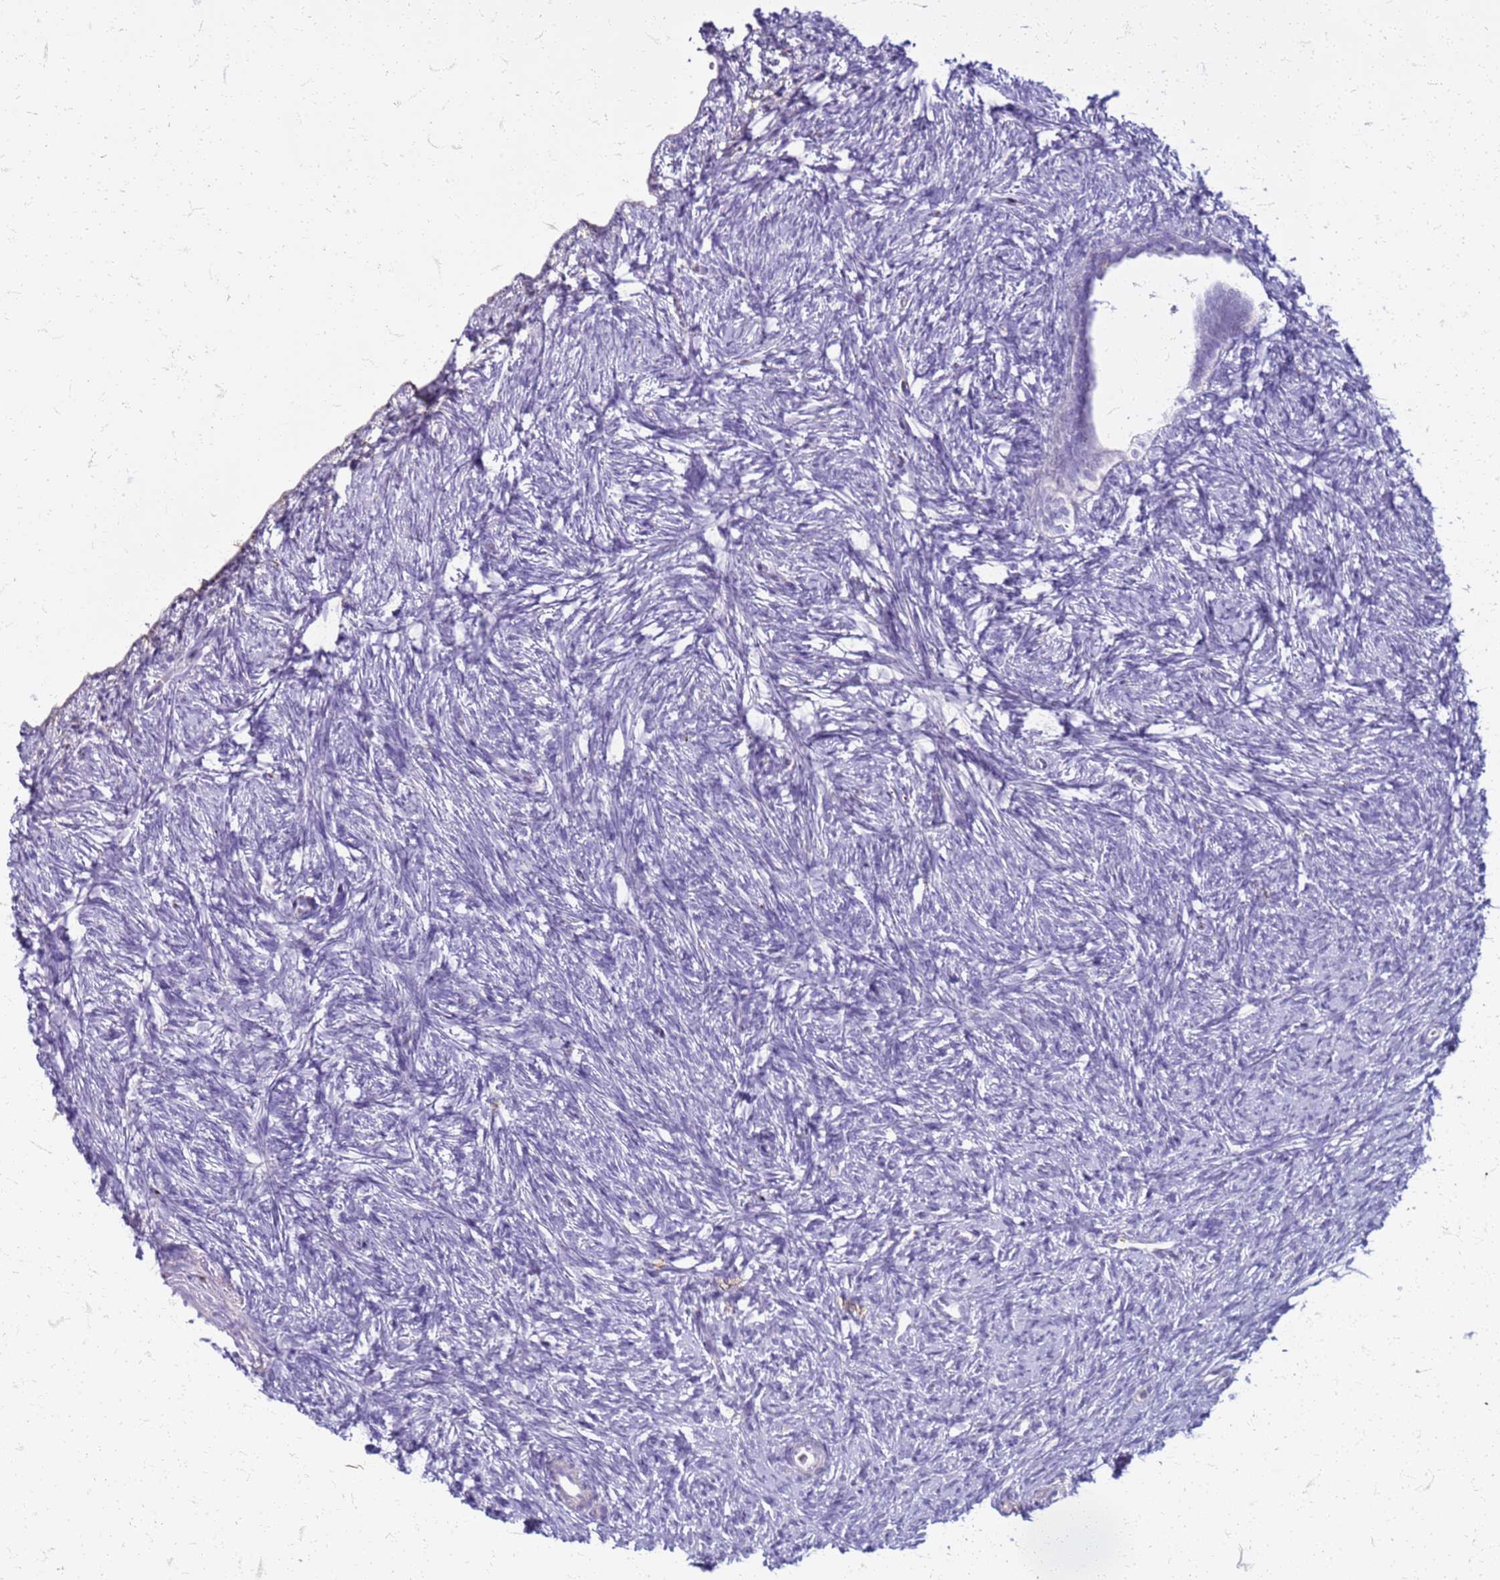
{"staining": {"intensity": "negative", "quantity": "none", "location": "none"}, "tissue": "ovary", "cell_type": "Ovarian stroma cells", "image_type": "normal", "snomed": [{"axis": "morphology", "description": "Normal tissue, NOS"}, {"axis": "topography", "description": "Ovary"}], "caption": "Immunohistochemistry (IHC) photomicrograph of benign ovary stained for a protein (brown), which exhibits no positivity in ovarian stroma cells. Brightfield microscopy of immunohistochemistry stained with DAB (3,3'-diaminobenzidine) (brown) and hematoxylin (blue), captured at high magnification.", "gene": "PDK3", "patient": {"sex": "female", "age": 51}}